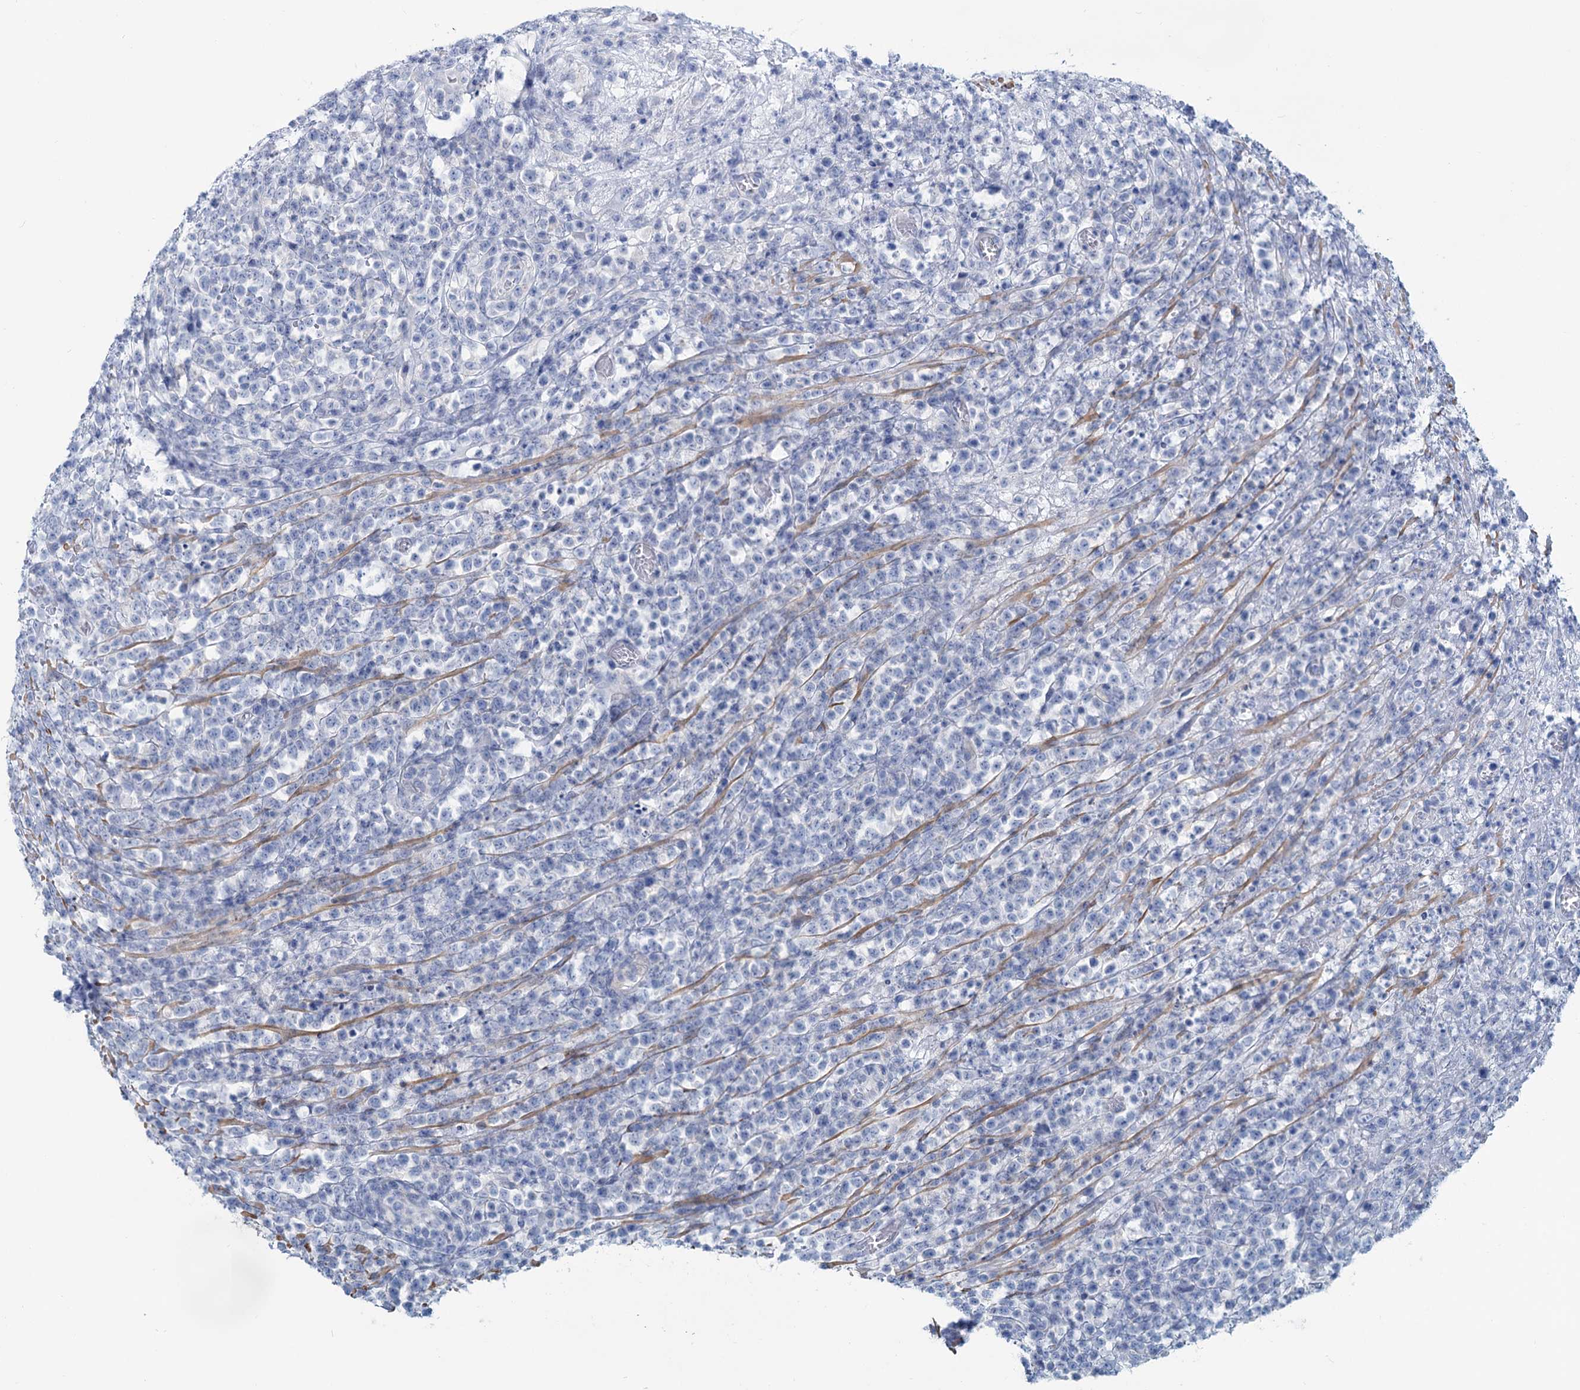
{"staining": {"intensity": "negative", "quantity": "none", "location": "none"}, "tissue": "lymphoma", "cell_type": "Tumor cells", "image_type": "cancer", "snomed": [{"axis": "morphology", "description": "Malignant lymphoma, non-Hodgkin's type, High grade"}, {"axis": "topography", "description": "Colon"}], "caption": "The image shows no staining of tumor cells in high-grade malignant lymphoma, non-Hodgkin's type.", "gene": "SLC1A3", "patient": {"sex": "female", "age": 53}}